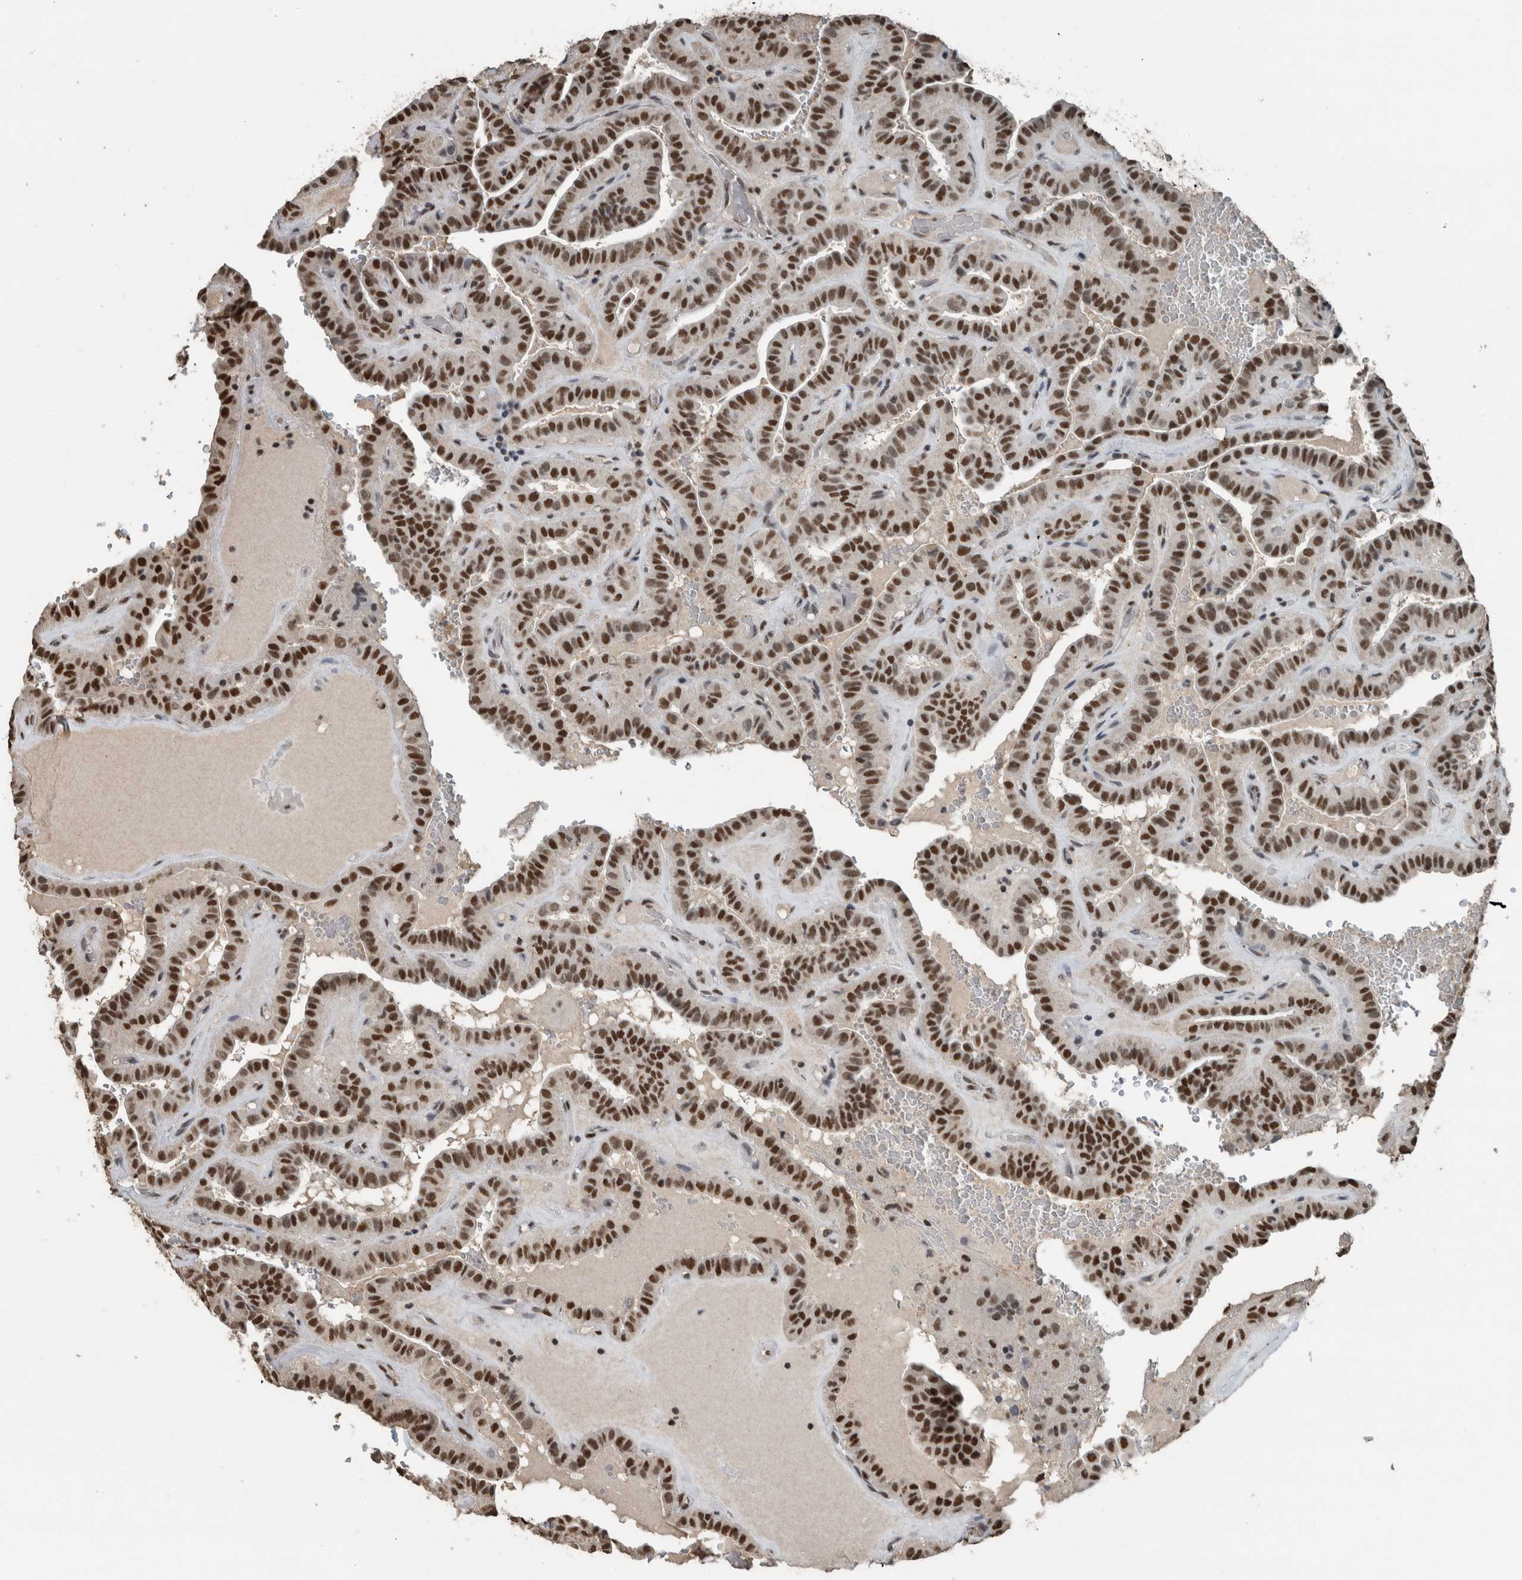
{"staining": {"intensity": "strong", "quantity": ">75%", "location": "nuclear"}, "tissue": "thyroid cancer", "cell_type": "Tumor cells", "image_type": "cancer", "snomed": [{"axis": "morphology", "description": "Papillary adenocarcinoma, NOS"}, {"axis": "topography", "description": "Thyroid gland"}], "caption": "Immunohistochemistry of papillary adenocarcinoma (thyroid) exhibits high levels of strong nuclear expression in approximately >75% of tumor cells.", "gene": "ZNF24", "patient": {"sex": "male", "age": 77}}